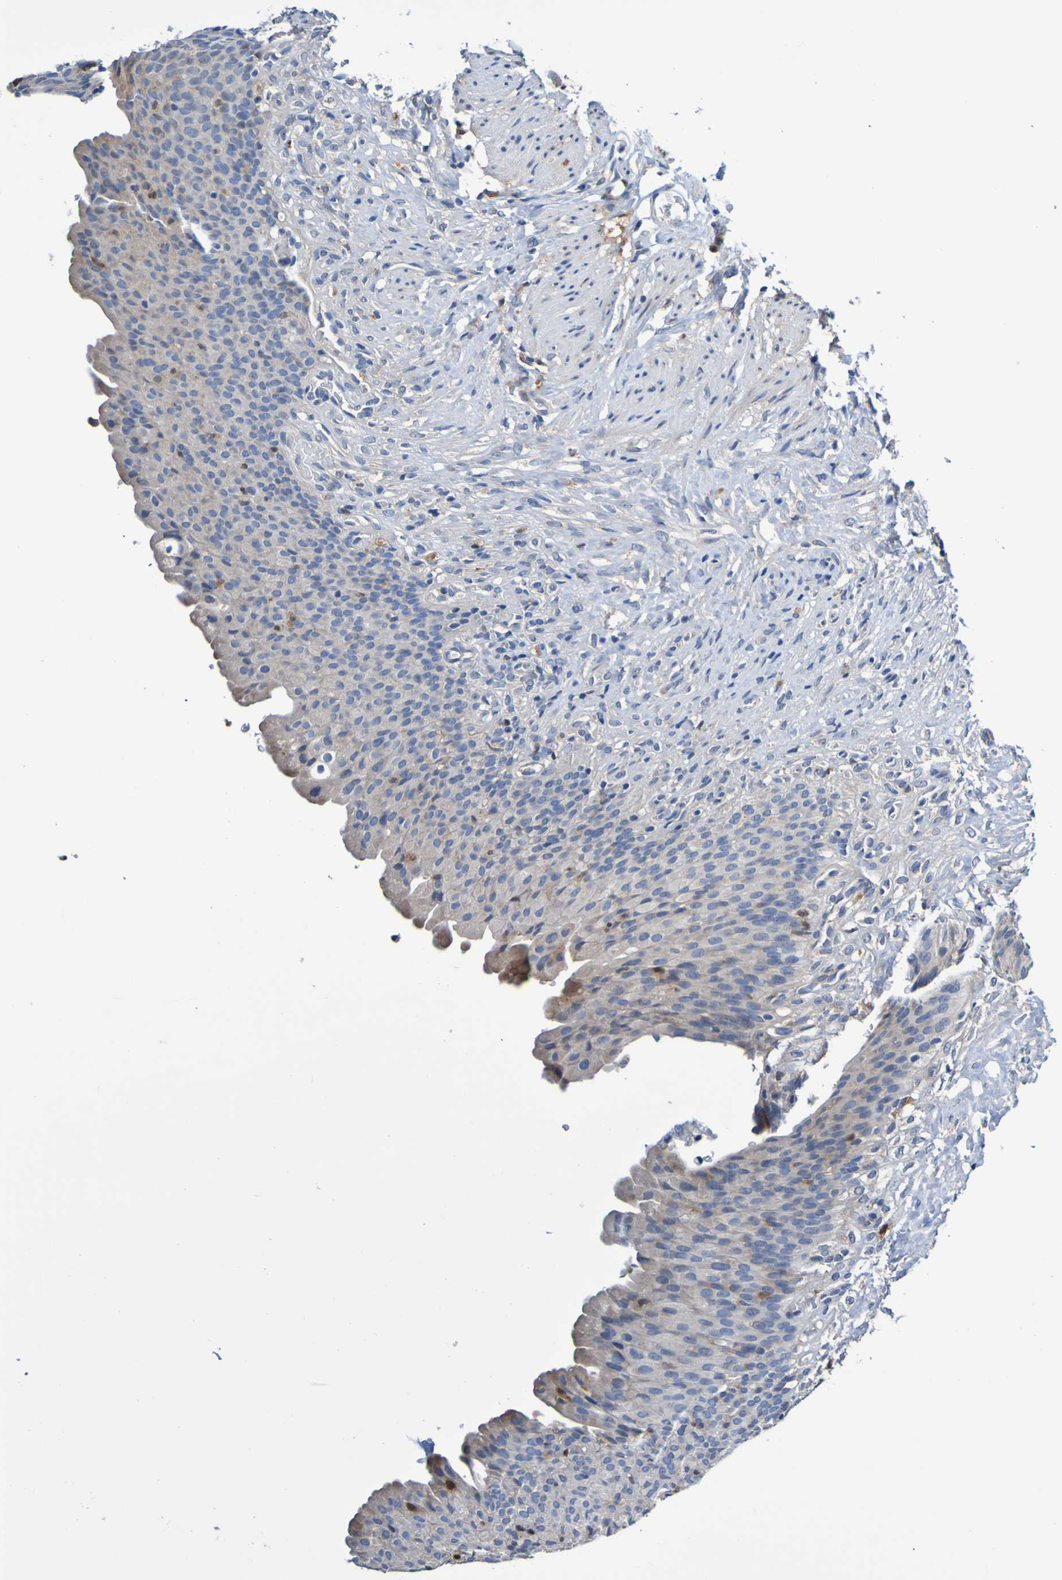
{"staining": {"intensity": "weak", "quantity": ">75%", "location": "cytoplasmic/membranous"}, "tissue": "urinary bladder", "cell_type": "Urothelial cells", "image_type": "normal", "snomed": [{"axis": "morphology", "description": "Normal tissue, NOS"}, {"axis": "topography", "description": "Urinary bladder"}], "caption": "A histopathology image showing weak cytoplasmic/membranous expression in approximately >75% of urothelial cells in normal urinary bladder, as visualized by brown immunohistochemical staining.", "gene": "METAP2", "patient": {"sex": "female", "age": 79}}